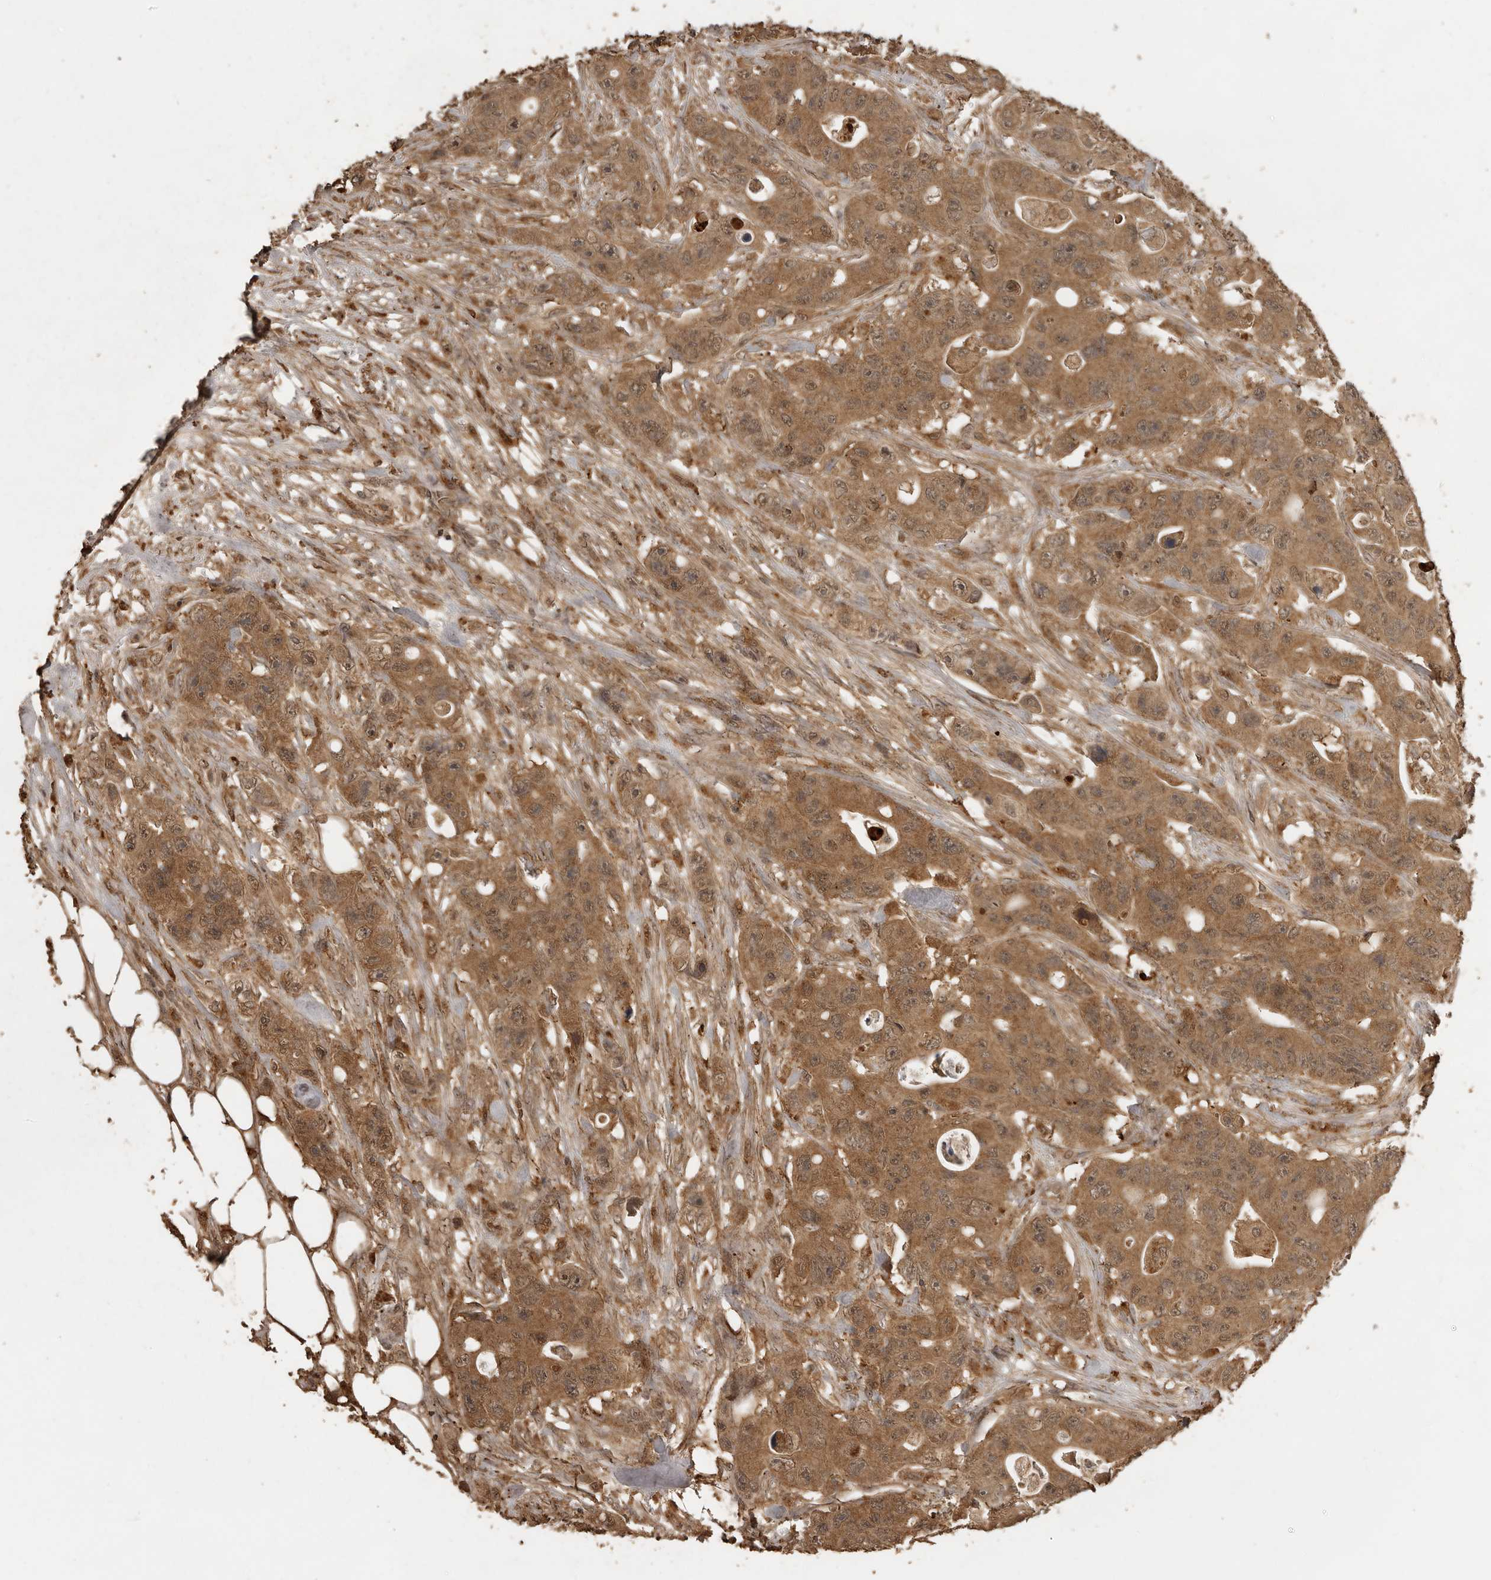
{"staining": {"intensity": "moderate", "quantity": ">75%", "location": "cytoplasmic/membranous"}, "tissue": "colorectal cancer", "cell_type": "Tumor cells", "image_type": "cancer", "snomed": [{"axis": "morphology", "description": "Adenocarcinoma, NOS"}, {"axis": "topography", "description": "Colon"}], "caption": "A micrograph showing moderate cytoplasmic/membranous expression in about >75% of tumor cells in colorectal cancer, as visualized by brown immunohistochemical staining.", "gene": "CTF1", "patient": {"sex": "female", "age": 46}}